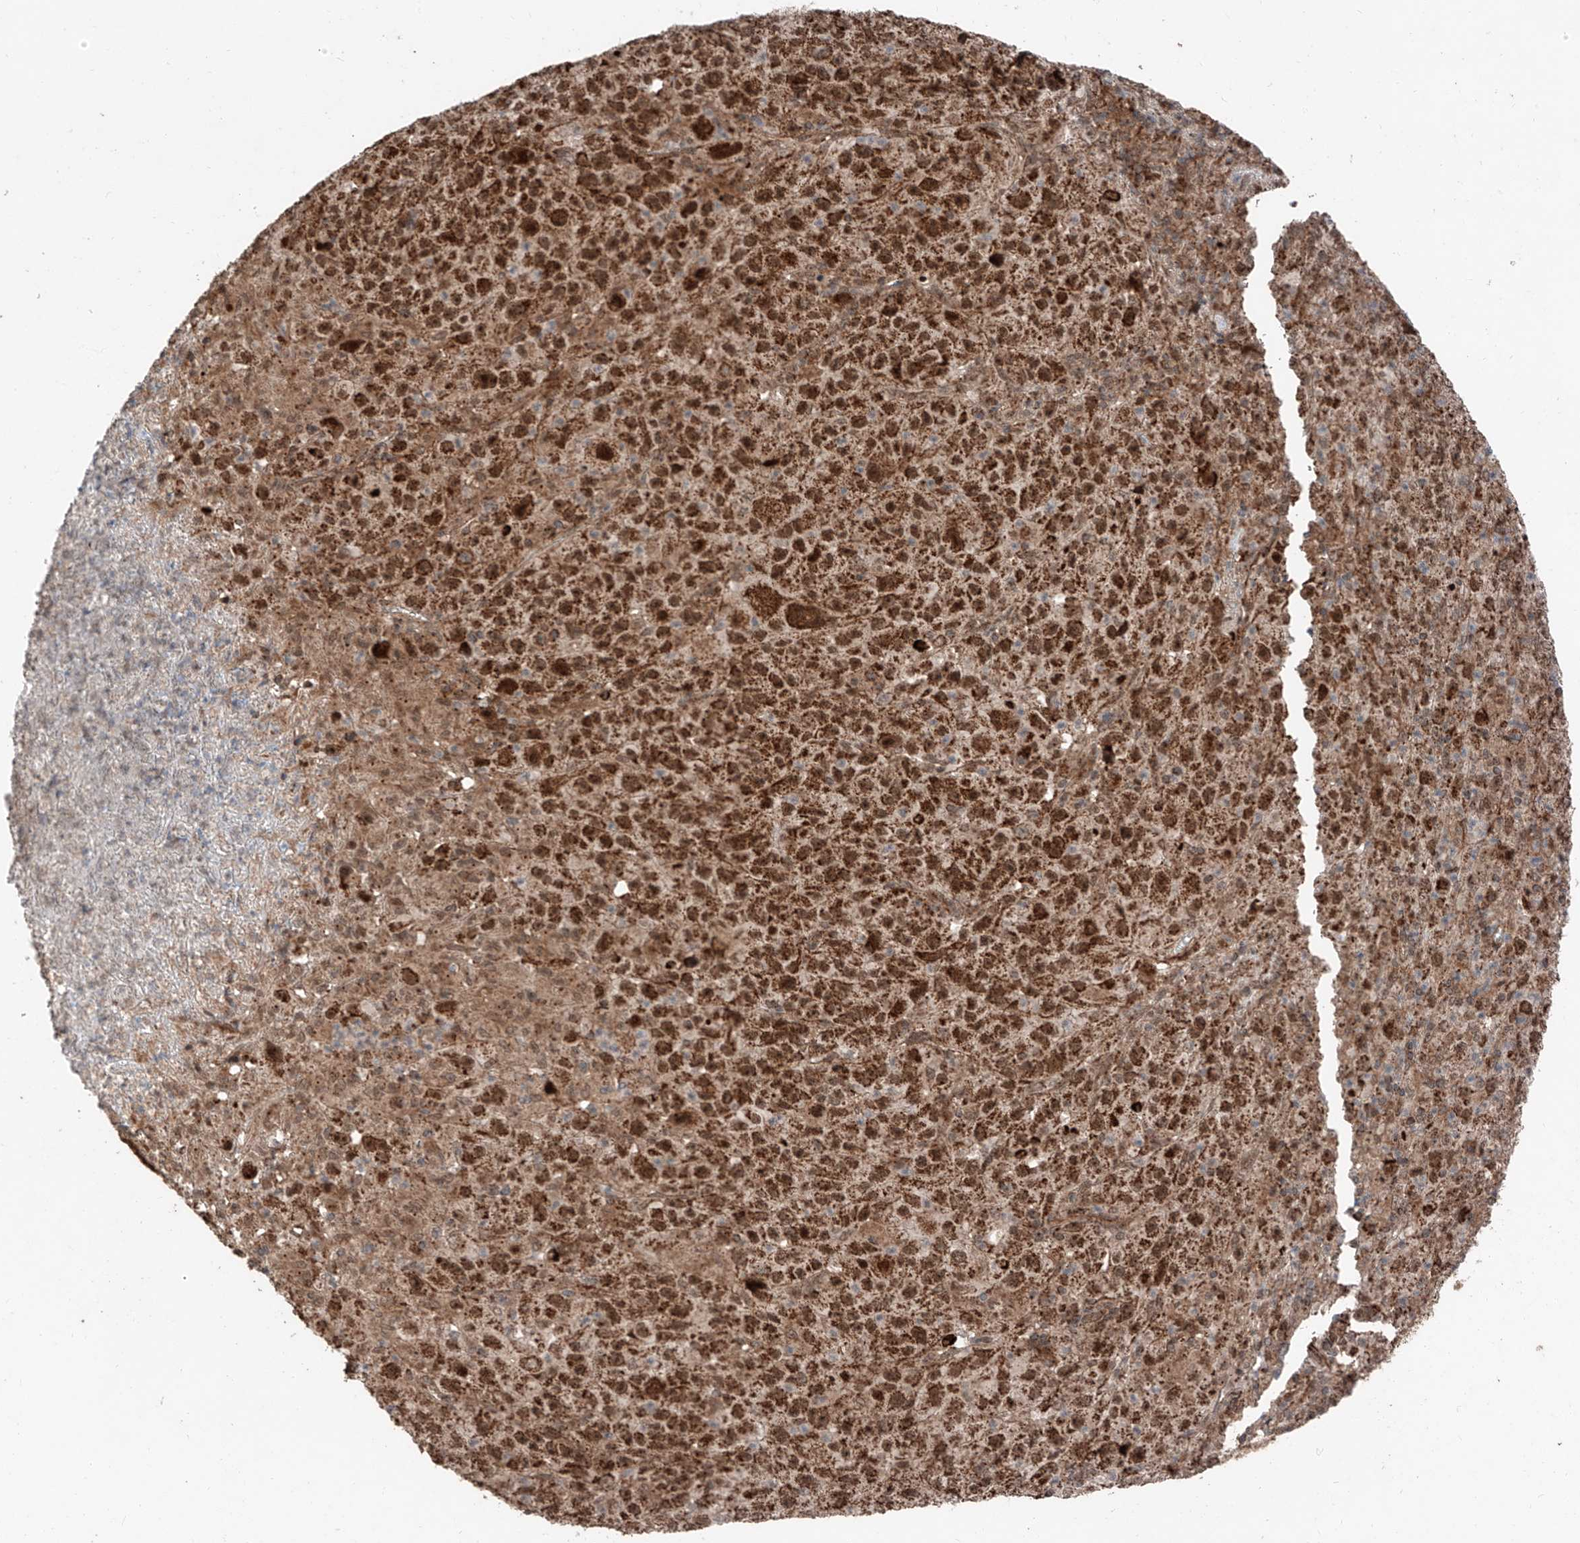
{"staining": {"intensity": "strong", "quantity": ">75%", "location": "cytoplasmic/membranous"}, "tissue": "melanoma", "cell_type": "Tumor cells", "image_type": "cancer", "snomed": [{"axis": "morphology", "description": "Malignant melanoma, Metastatic site"}, {"axis": "topography", "description": "Skin"}], "caption": "Immunohistochemical staining of human malignant melanoma (metastatic site) reveals high levels of strong cytoplasmic/membranous protein positivity in approximately >75% of tumor cells.", "gene": "ZSCAN29", "patient": {"sex": "female", "age": 56}}